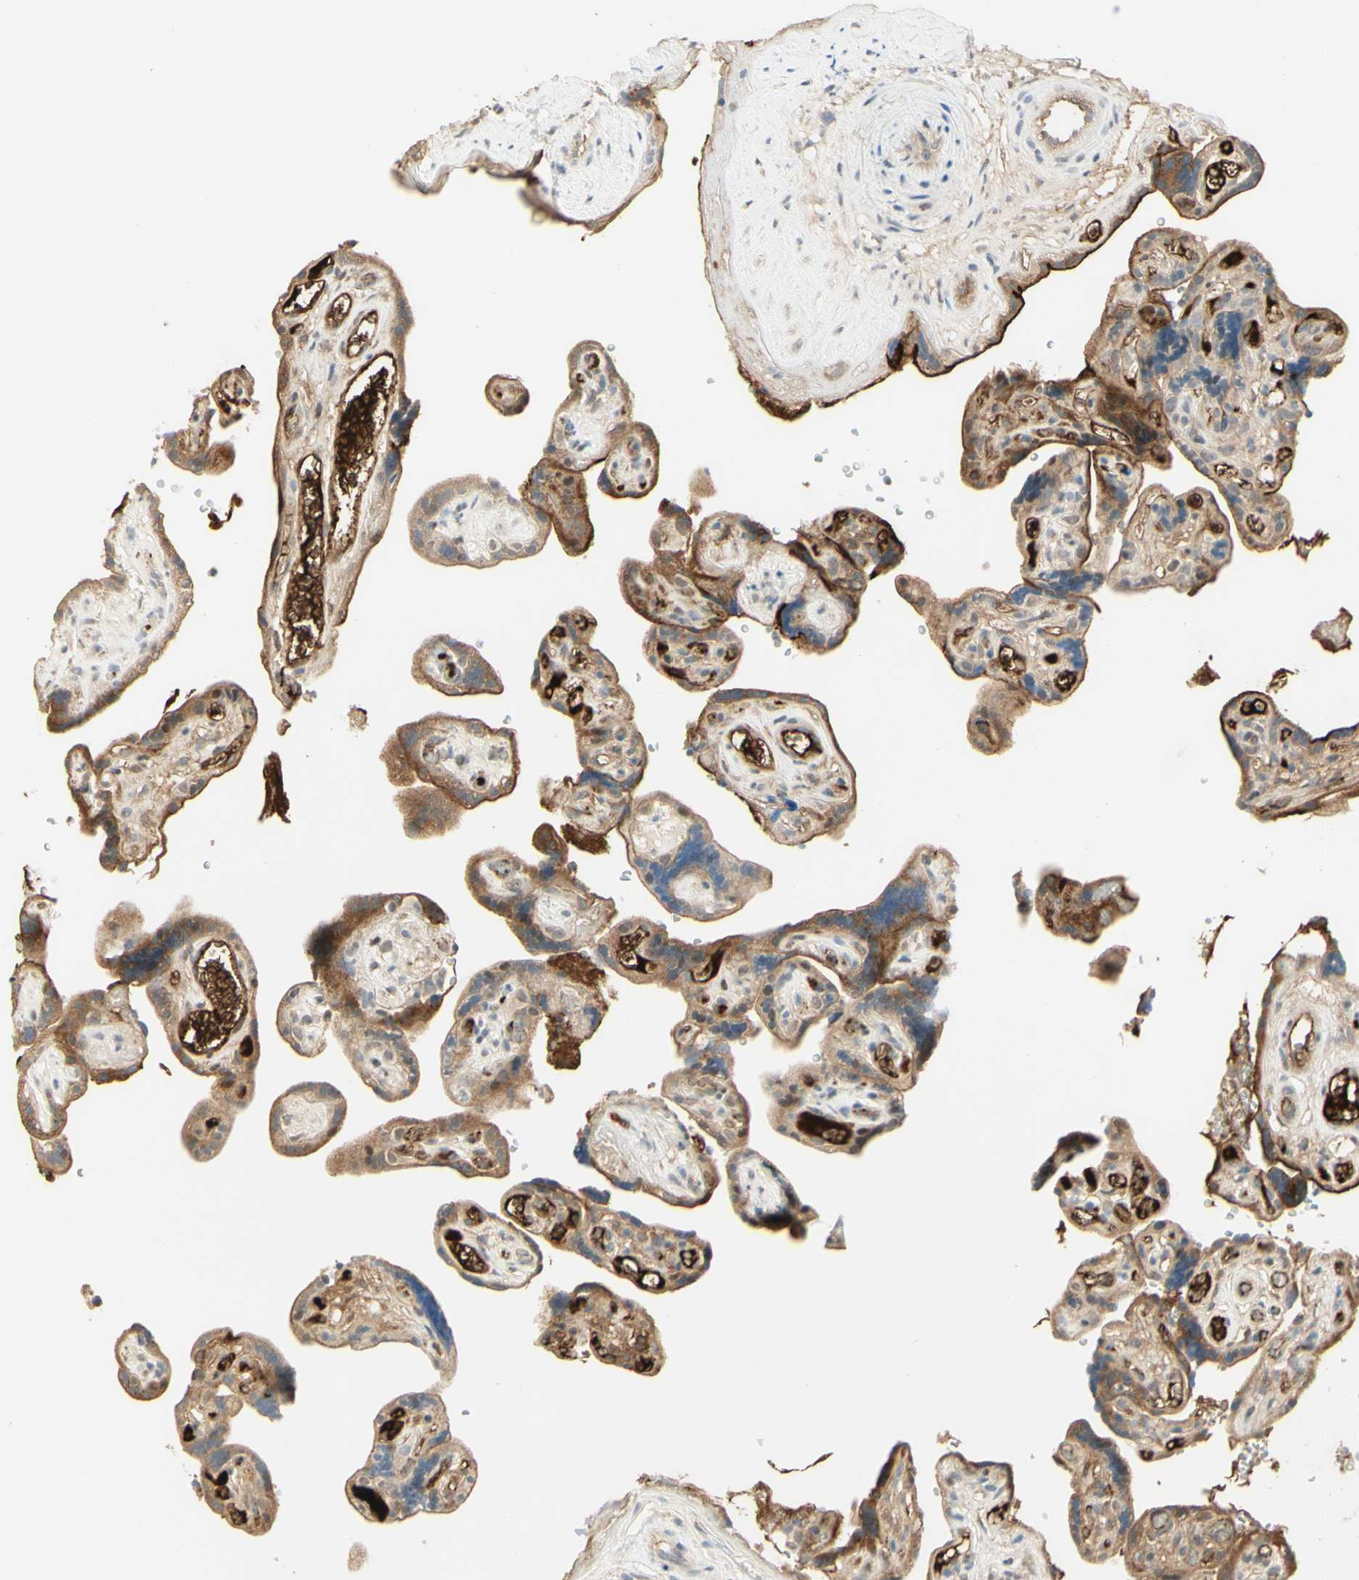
{"staining": {"intensity": "strong", "quantity": "<25%", "location": "nuclear"}, "tissue": "placenta", "cell_type": "Decidual cells", "image_type": "normal", "snomed": [{"axis": "morphology", "description": "Normal tissue, NOS"}, {"axis": "topography", "description": "Placenta"}], "caption": "The photomicrograph exhibits immunohistochemical staining of unremarkable placenta. There is strong nuclear staining is present in approximately <25% of decidual cells. The staining is performed using DAB brown chromogen to label protein expression. The nuclei are counter-stained blue using hematoxylin.", "gene": "ANGPT2", "patient": {"sex": "female", "age": 30}}